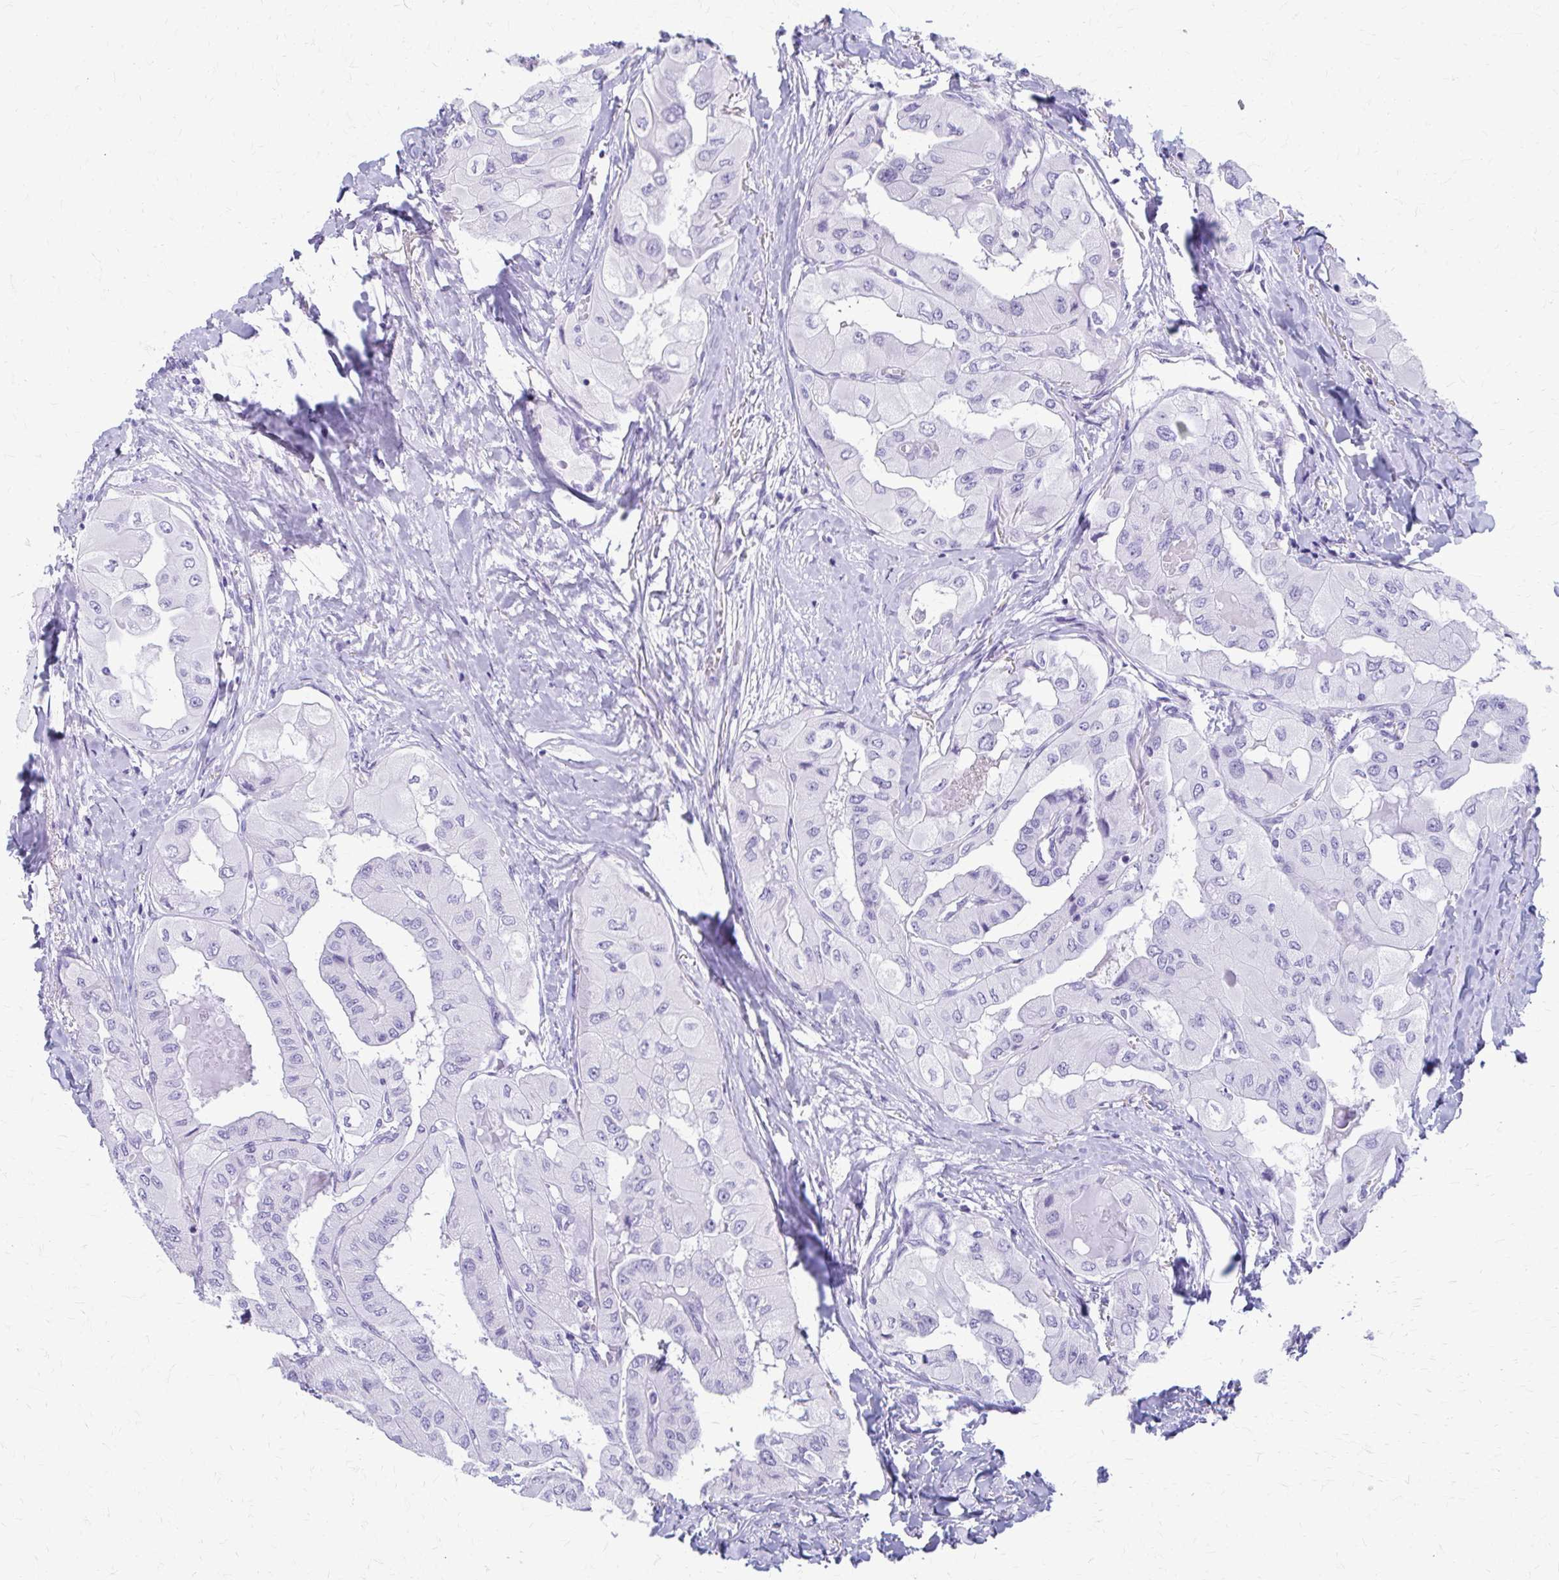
{"staining": {"intensity": "negative", "quantity": "none", "location": "none"}, "tissue": "thyroid cancer", "cell_type": "Tumor cells", "image_type": "cancer", "snomed": [{"axis": "morphology", "description": "Normal tissue, NOS"}, {"axis": "morphology", "description": "Papillary adenocarcinoma, NOS"}, {"axis": "topography", "description": "Thyroid gland"}], "caption": "Protein analysis of papillary adenocarcinoma (thyroid) reveals no significant staining in tumor cells. (DAB (3,3'-diaminobenzidine) immunohistochemistry (IHC) visualized using brightfield microscopy, high magnification).", "gene": "CELF5", "patient": {"sex": "female", "age": 59}}